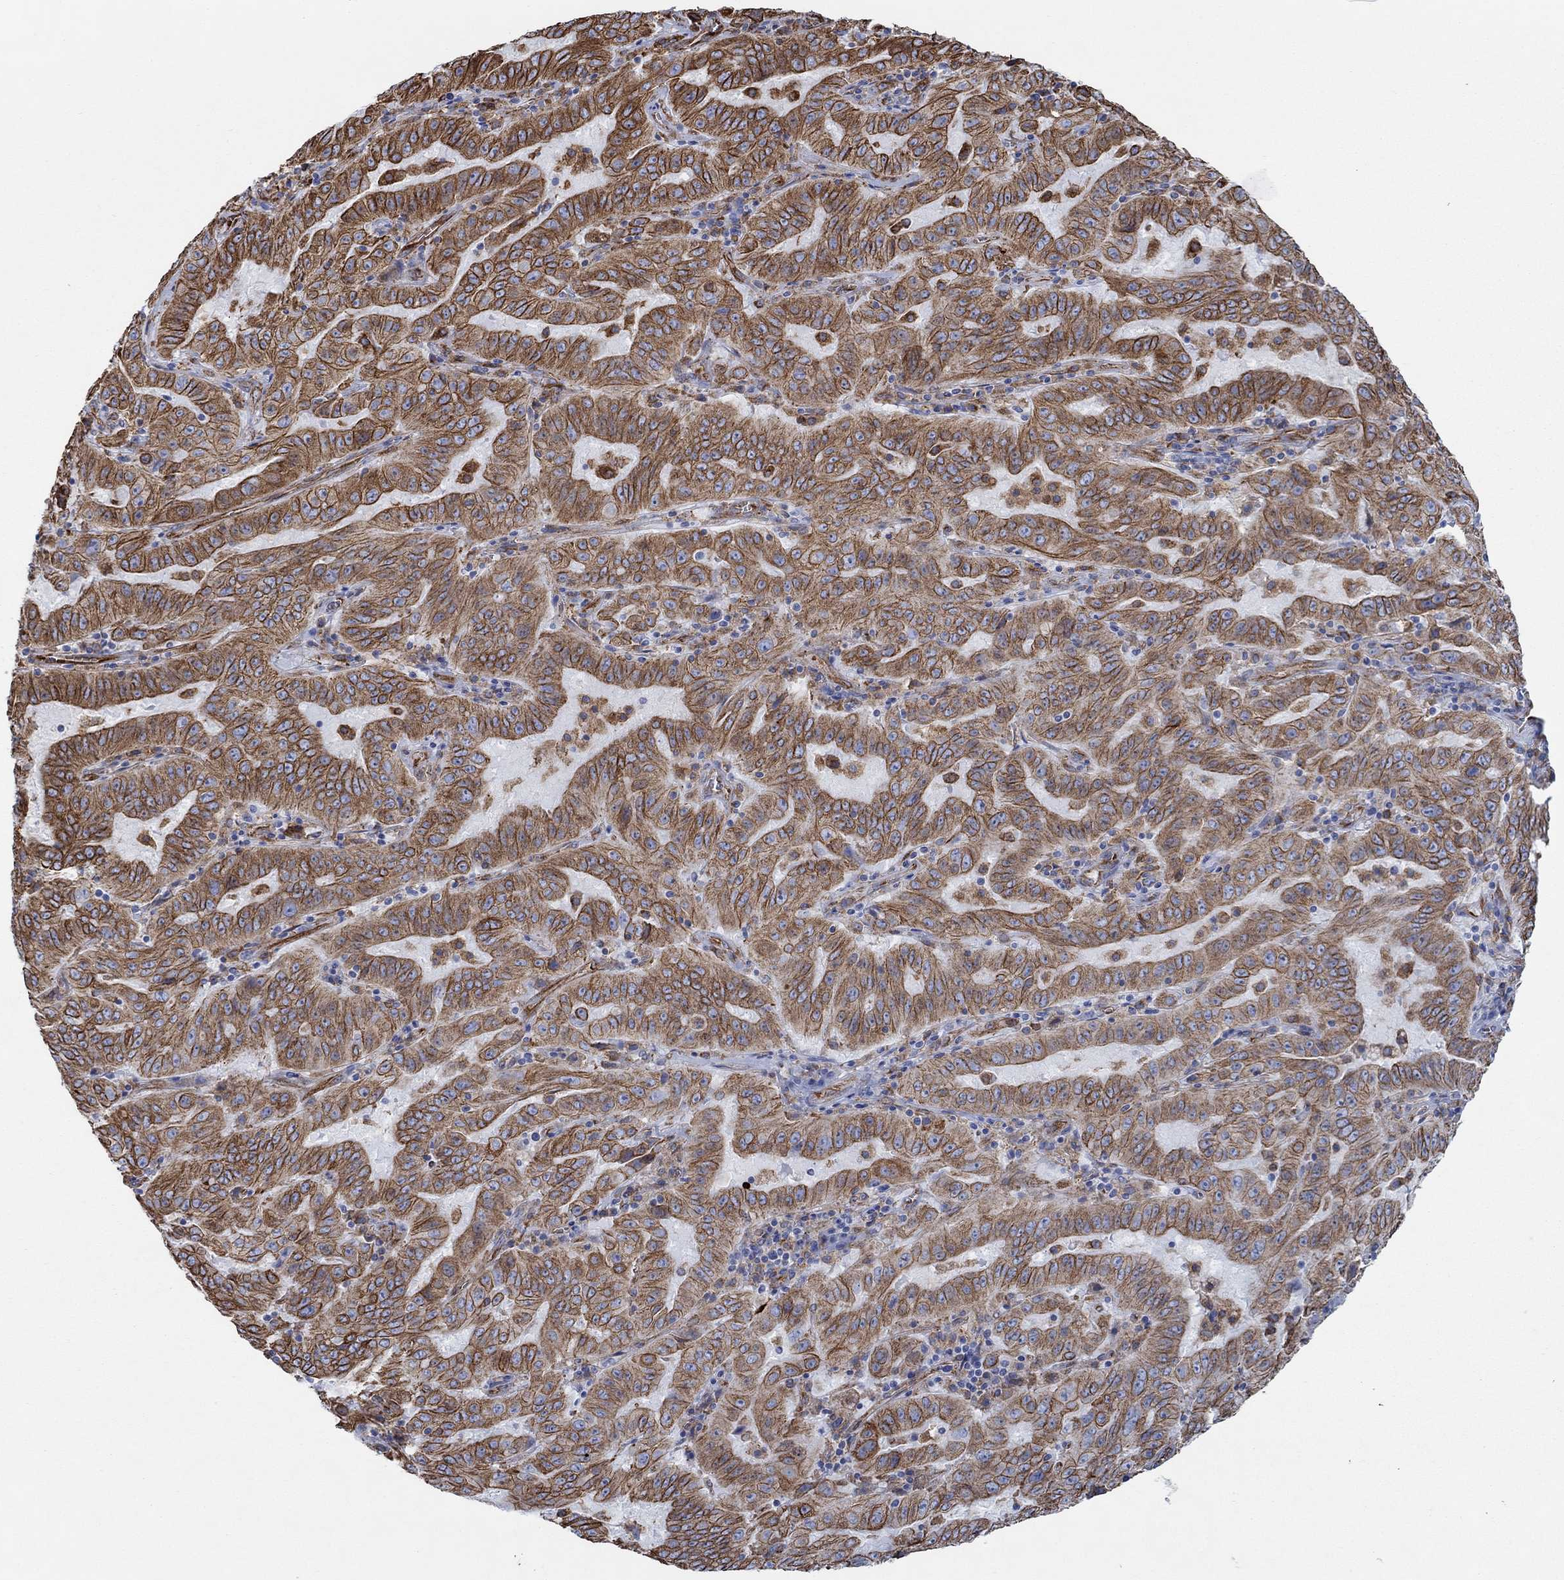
{"staining": {"intensity": "strong", "quantity": "25%-75%", "location": "cytoplasmic/membranous"}, "tissue": "pancreatic cancer", "cell_type": "Tumor cells", "image_type": "cancer", "snomed": [{"axis": "morphology", "description": "Adenocarcinoma, NOS"}, {"axis": "topography", "description": "Pancreas"}], "caption": "IHC of pancreatic cancer reveals high levels of strong cytoplasmic/membranous positivity in approximately 25%-75% of tumor cells.", "gene": "STC2", "patient": {"sex": "male", "age": 63}}